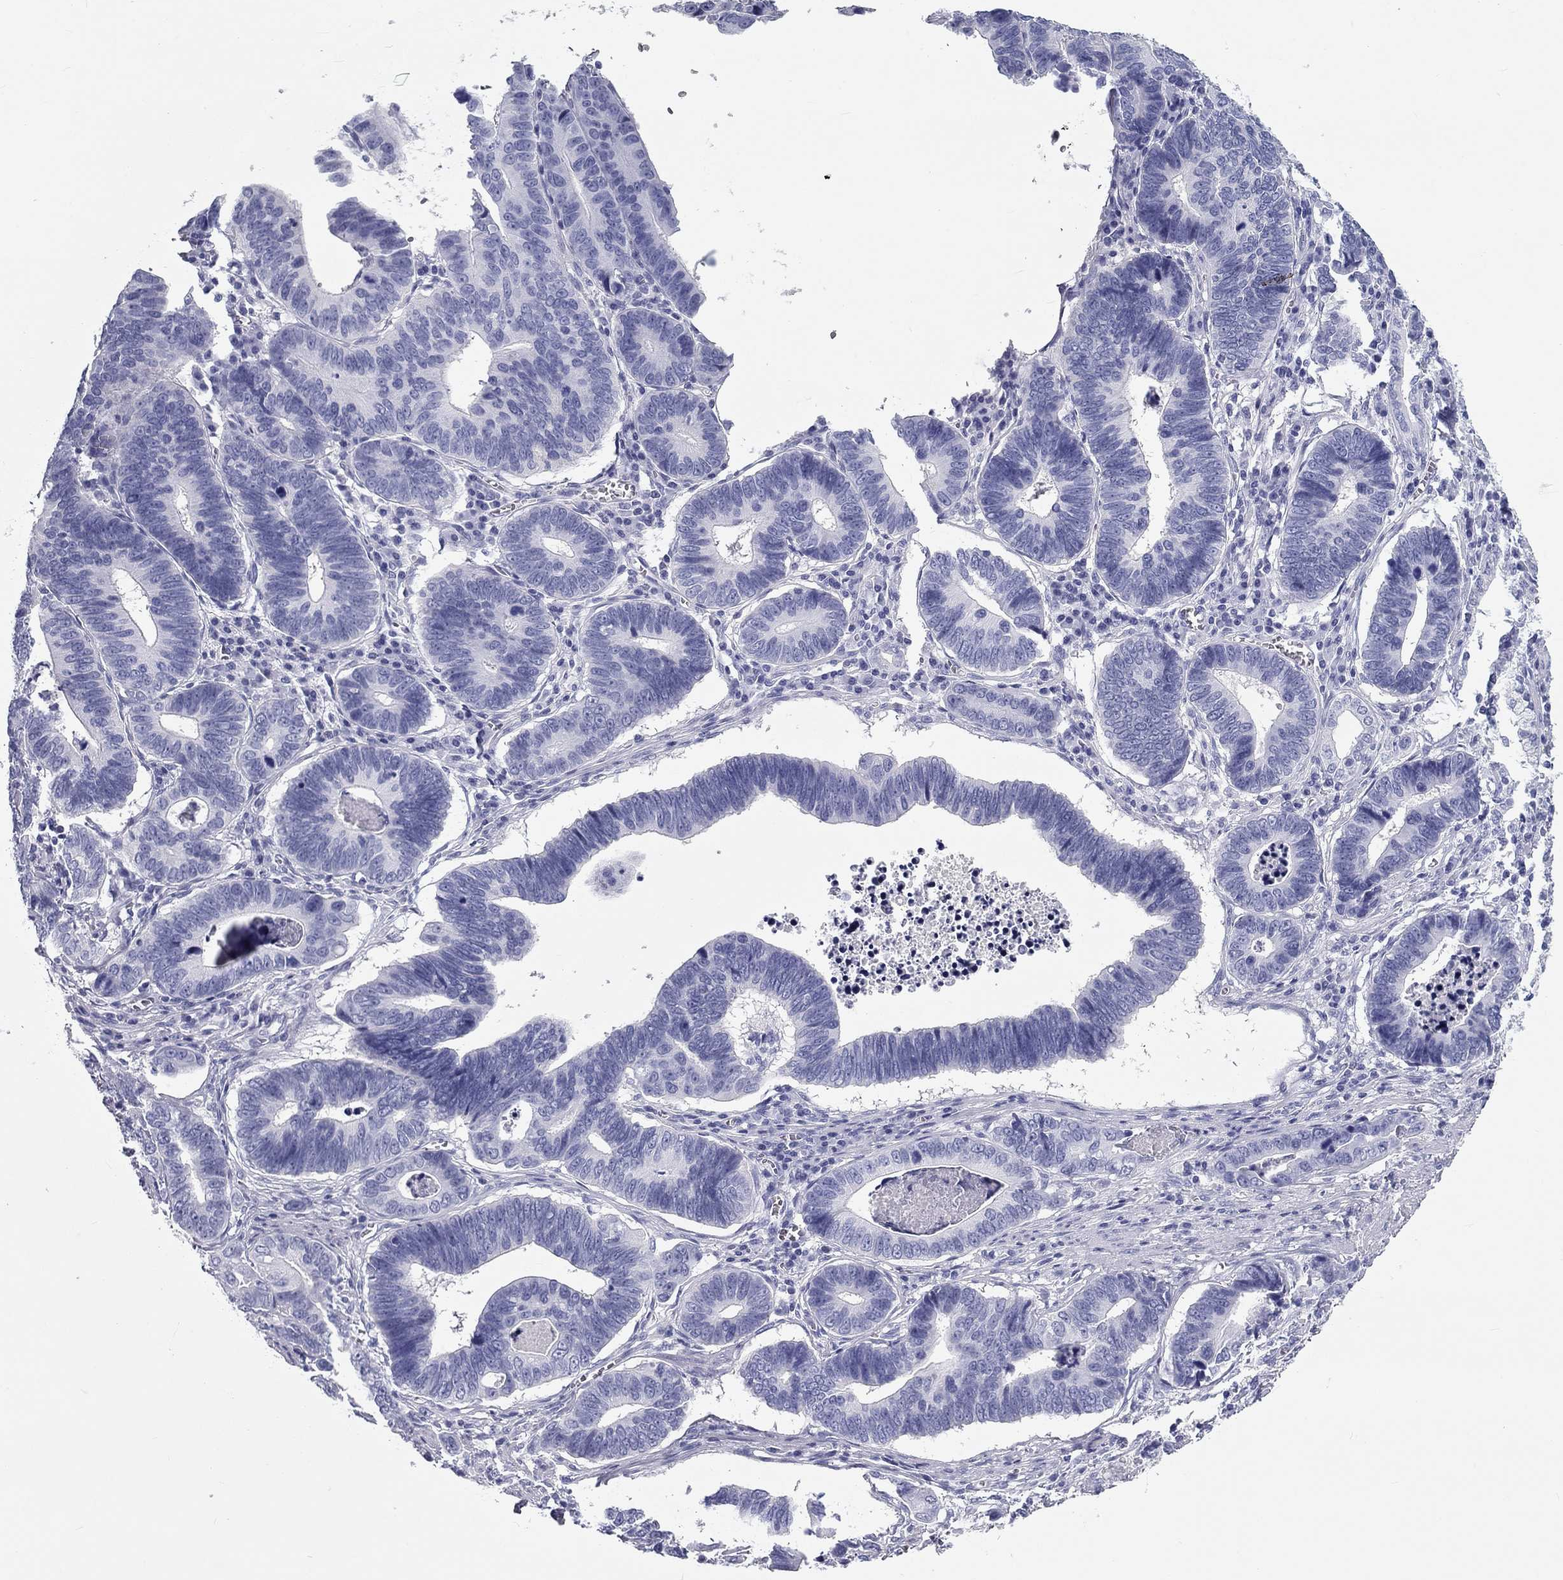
{"staining": {"intensity": "negative", "quantity": "none", "location": "none"}, "tissue": "stomach cancer", "cell_type": "Tumor cells", "image_type": "cancer", "snomed": [{"axis": "morphology", "description": "Adenocarcinoma, NOS"}, {"axis": "topography", "description": "Stomach"}], "caption": "This is an immunohistochemistry histopathology image of stomach cancer. There is no positivity in tumor cells.", "gene": "DNALI1", "patient": {"sex": "male", "age": 84}}